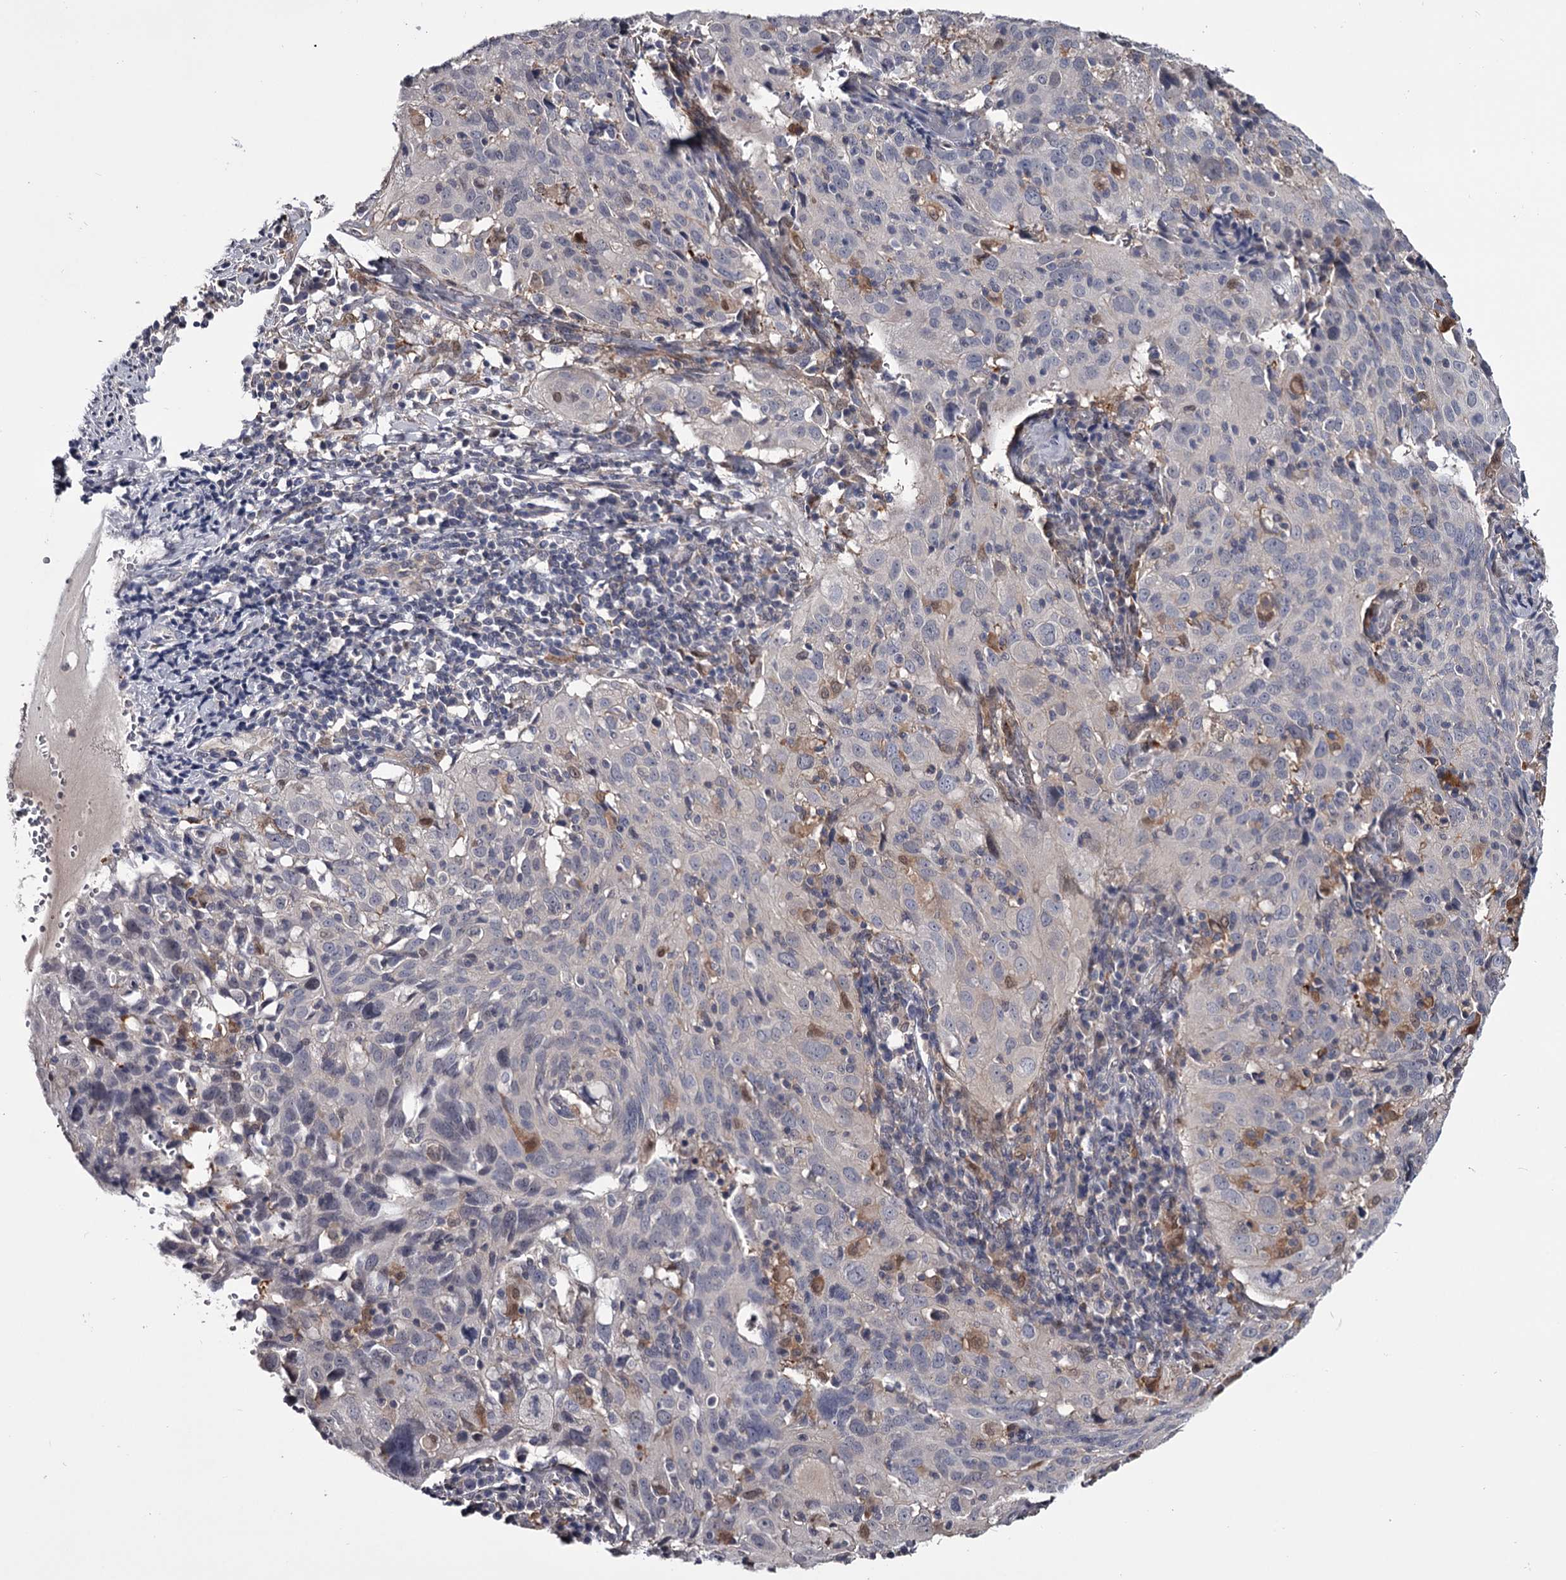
{"staining": {"intensity": "negative", "quantity": "none", "location": "none"}, "tissue": "cervical cancer", "cell_type": "Tumor cells", "image_type": "cancer", "snomed": [{"axis": "morphology", "description": "Squamous cell carcinoma, NOS"}, {"axis": "topography", "description": "Cervix"}], "caption": "High magnification brightfield microscopy of cervical squamous cell carcinoma stained with DAB (brown) and counterstained with hematoxylin (blue): tumor cells show no significant staining. Brightfield microscopy of IHC stained with DAB (brown) and hematoxylin (blue), captured at high magnification.", "gene": "GSTO1", "patient": {"sex": "female", "age": 31}}